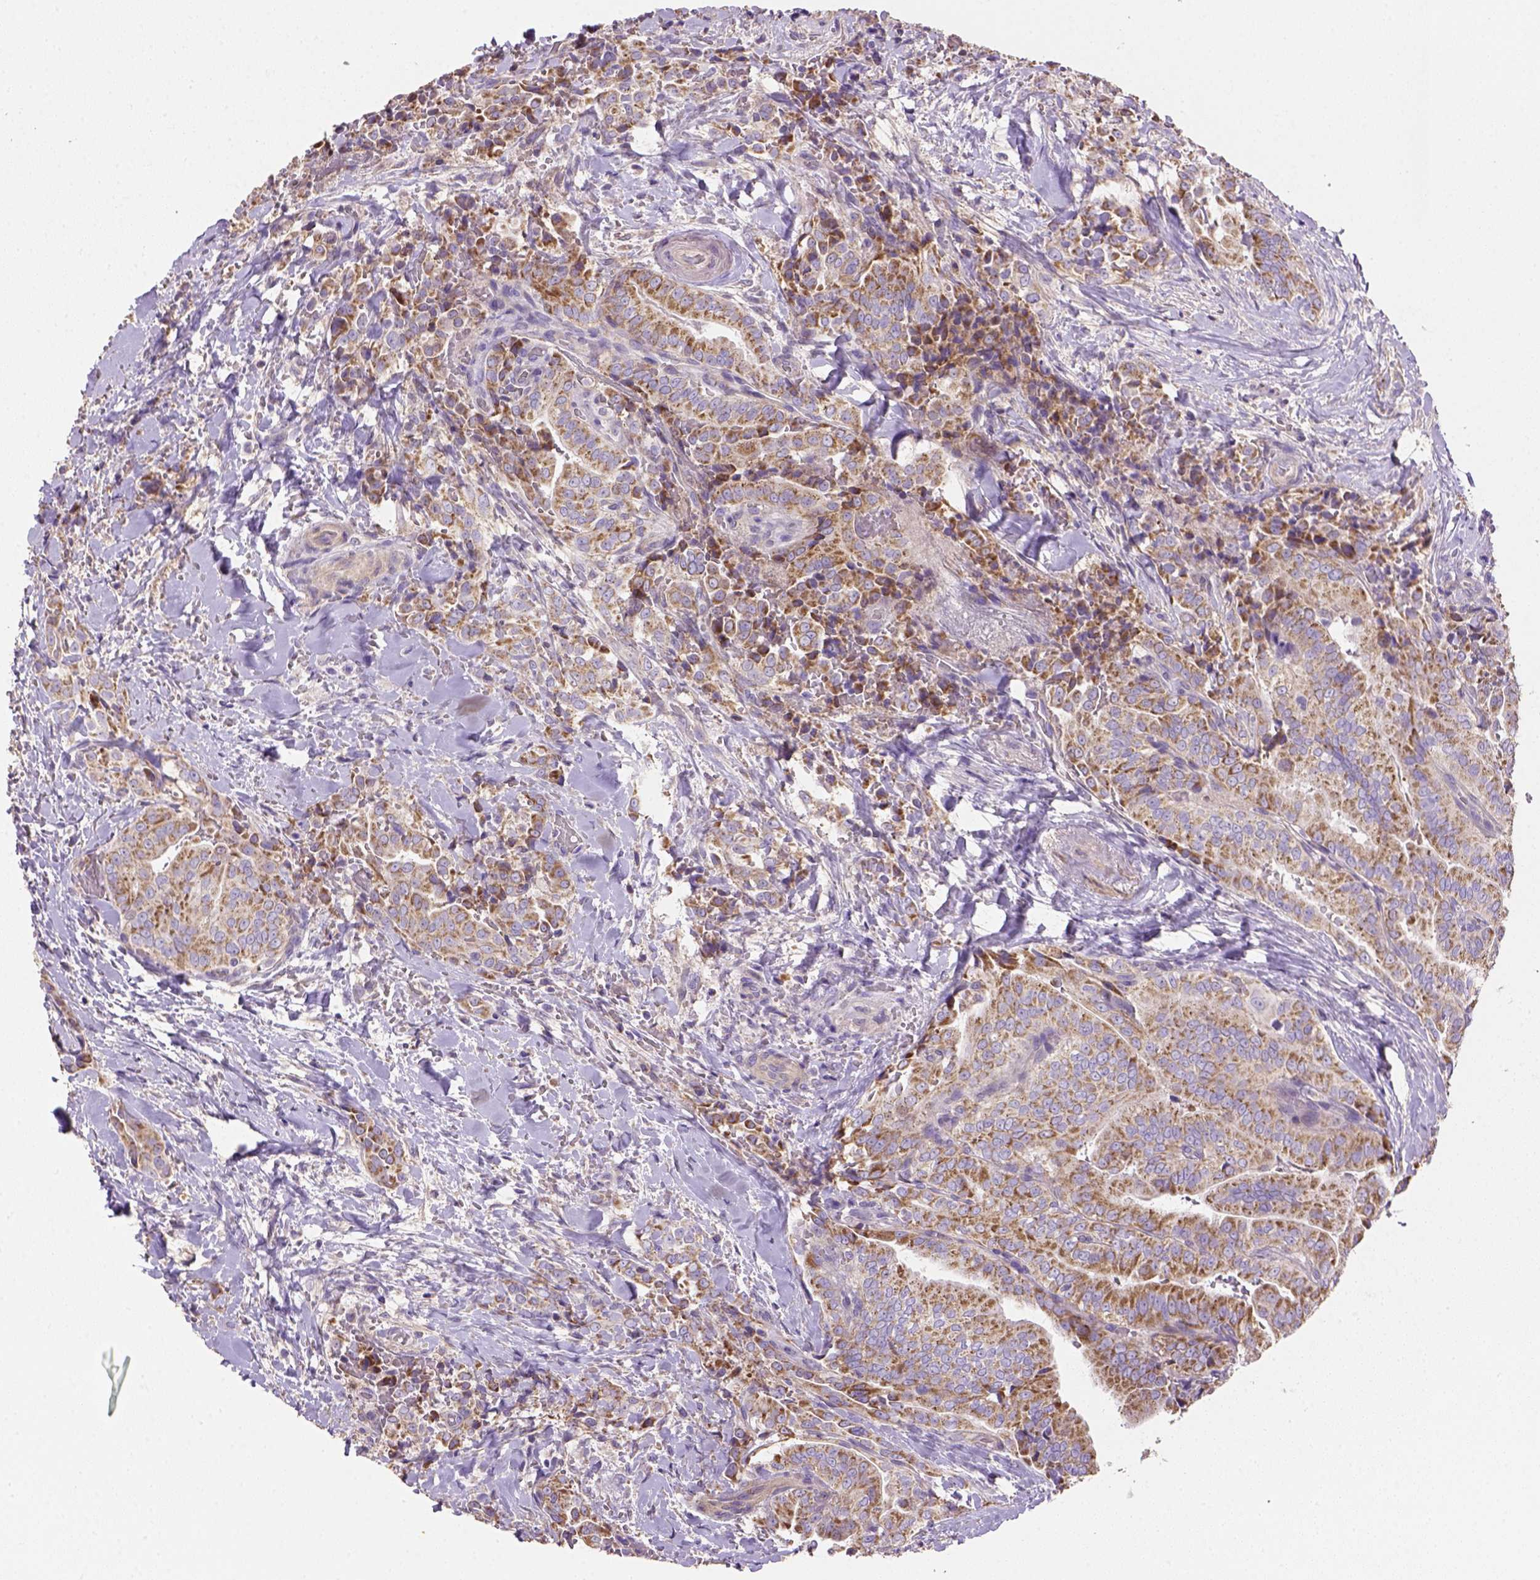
{"staining": {"intensity": "moderate", "quantity": ">75%", "location": "cytoplasmic/membranous"}, "tissue": "thyroid cancer", "cell_type": "Tumor cells", "image_type": "cancer", "snomed": [{"axis": "morphology", "description": "Papillary adenocarcinoma, NOS"}, {"axis": "topography", "description": "Thyroid gland"}], "caption": "Brown immunohistochemical staining in human thyroid papillary adenocarcinoma shows moderate cytoplasmic/membranous positivity in about >75% of tumor cells. (IHC, brightfield microscopy, high magnification).", "gene": "HTRA1", "patient": {"sex": "male", "age": 61}}